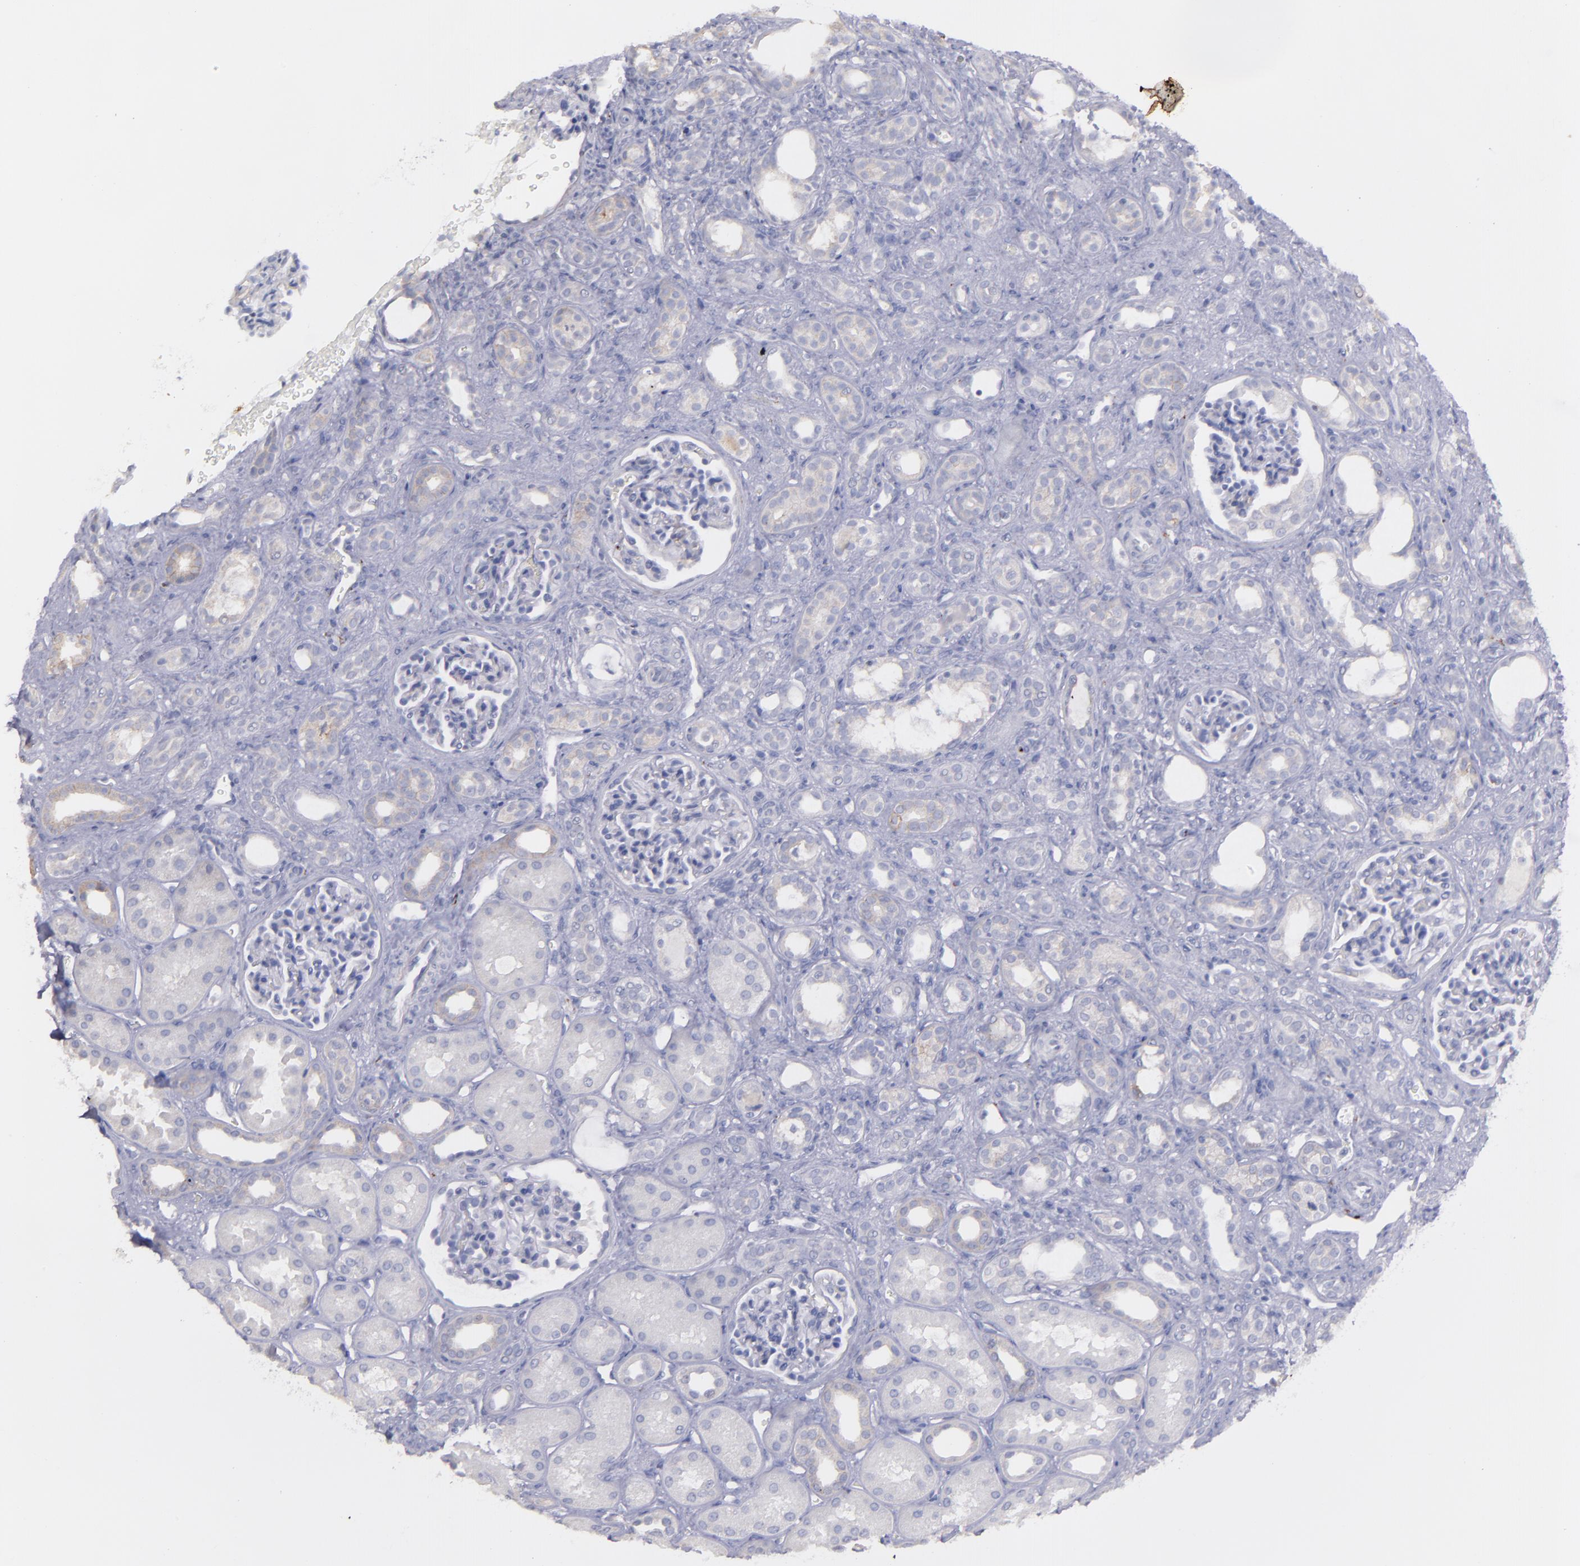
{"staining": {"intensity": "negative", "quantity": "none", "location": "none"}, "tissue": "kidney", "cell_type": "Cells in glomeruli", "image_type": "normal", "snomed": [{"axis": "morphology", "description": "Normal tissue, NOS"}, {"axis": "topography", "description": "Kidney"}], "caption": "This is an immunohistochemistry micrograph of unremarkable kidney. There is no staining in cells in glomeruli.", "gene": "SNAP25", "patient": {"sex": "male", "age": 7}}